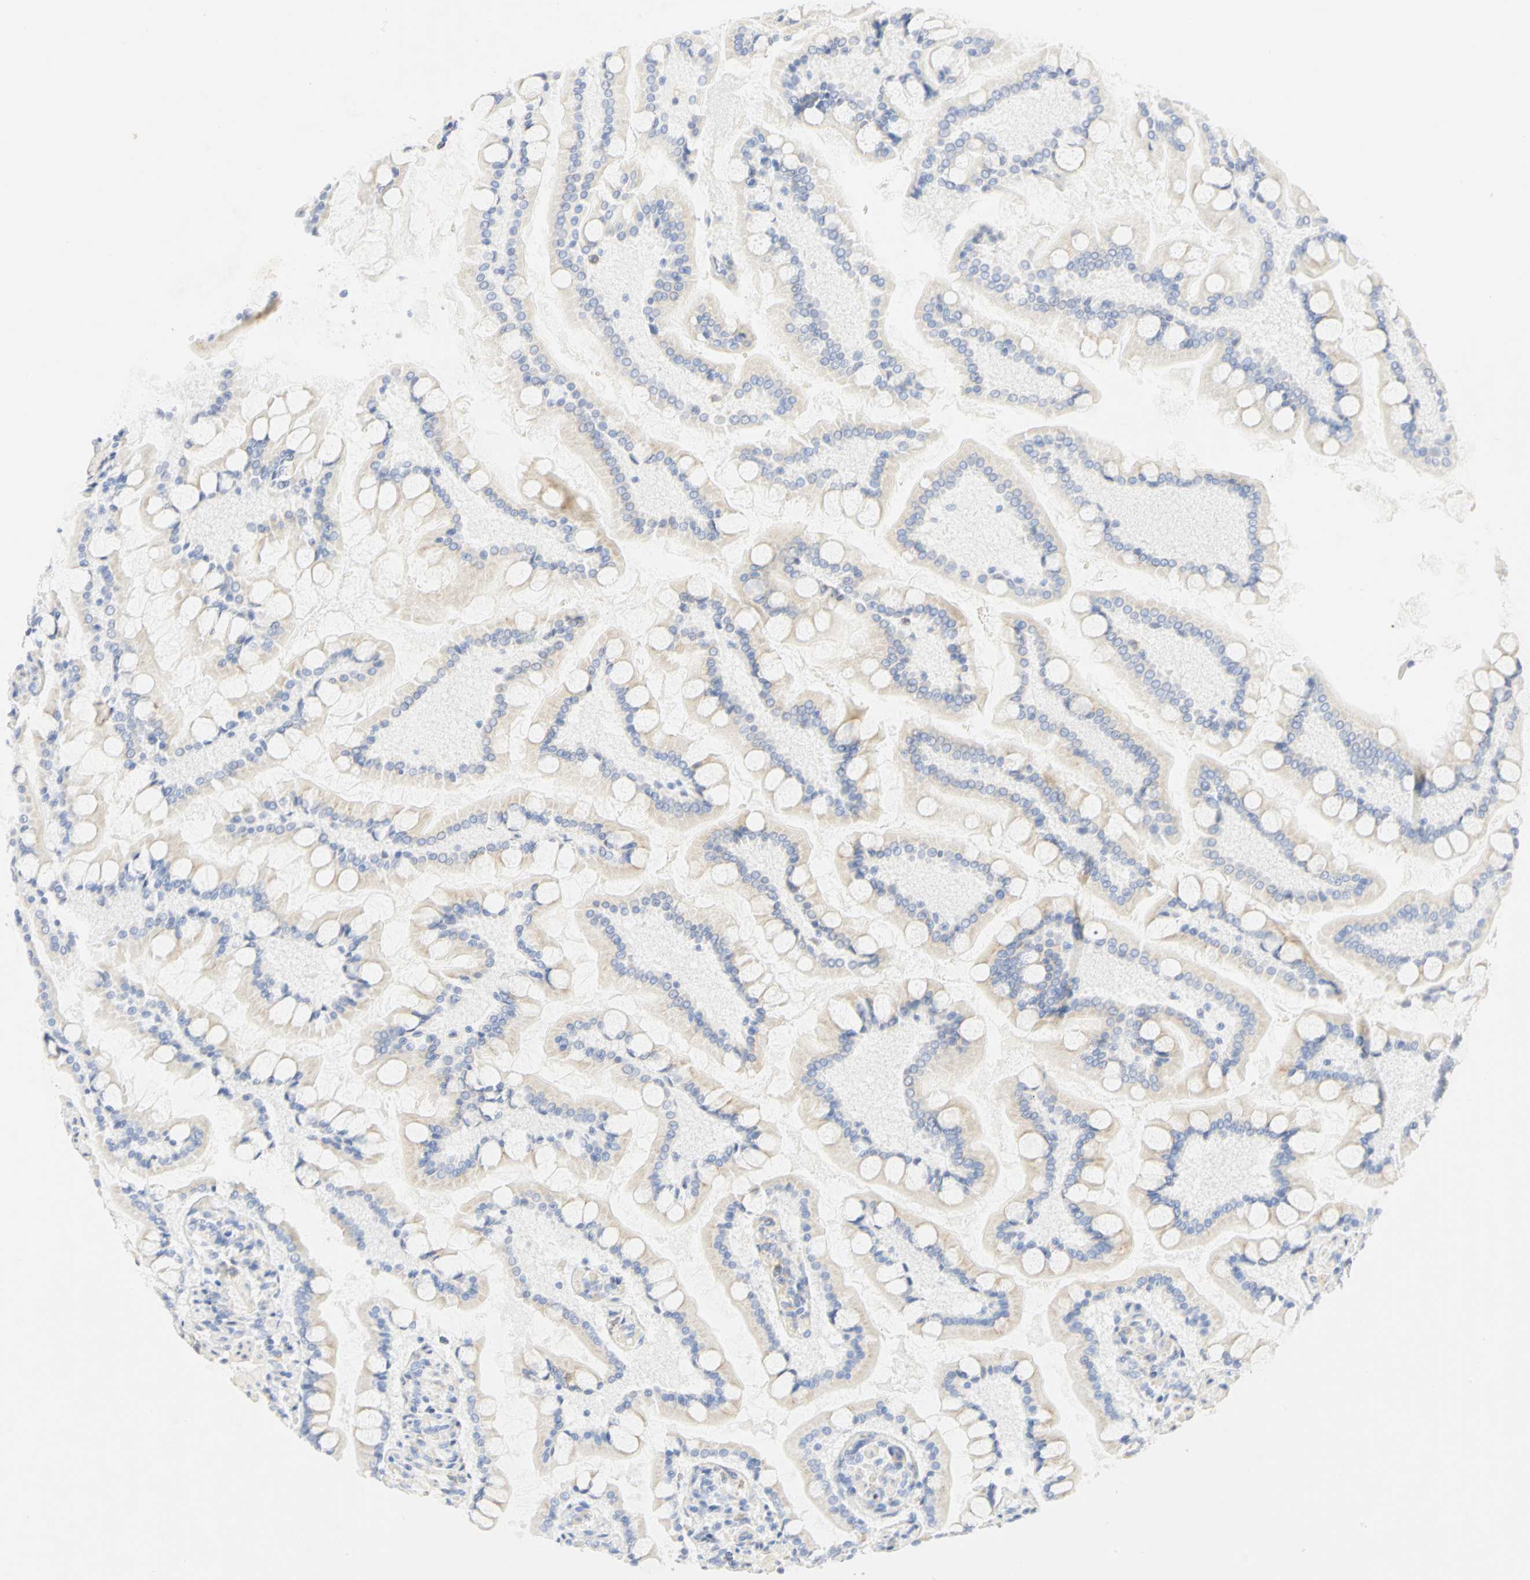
{"staining": {"intensity": "weak", "quantity": "<25%", "location": "cytoplasmic/membranous"}, "tissue": "small intestine", "cell_type": "Glandular cells", "image_type": "normal", "snomed": [{"axis": "morphology", "description": "Normal tissue, NOS"}, {"axis": "topography", "description": "Small intestine"}], "caption": "Immunohistochemistry (IHC) of benign human small intestine reveals no staining in glandular cells.", "gene": "GNRH2", "patient": {"sex": "male", "age": 41}}